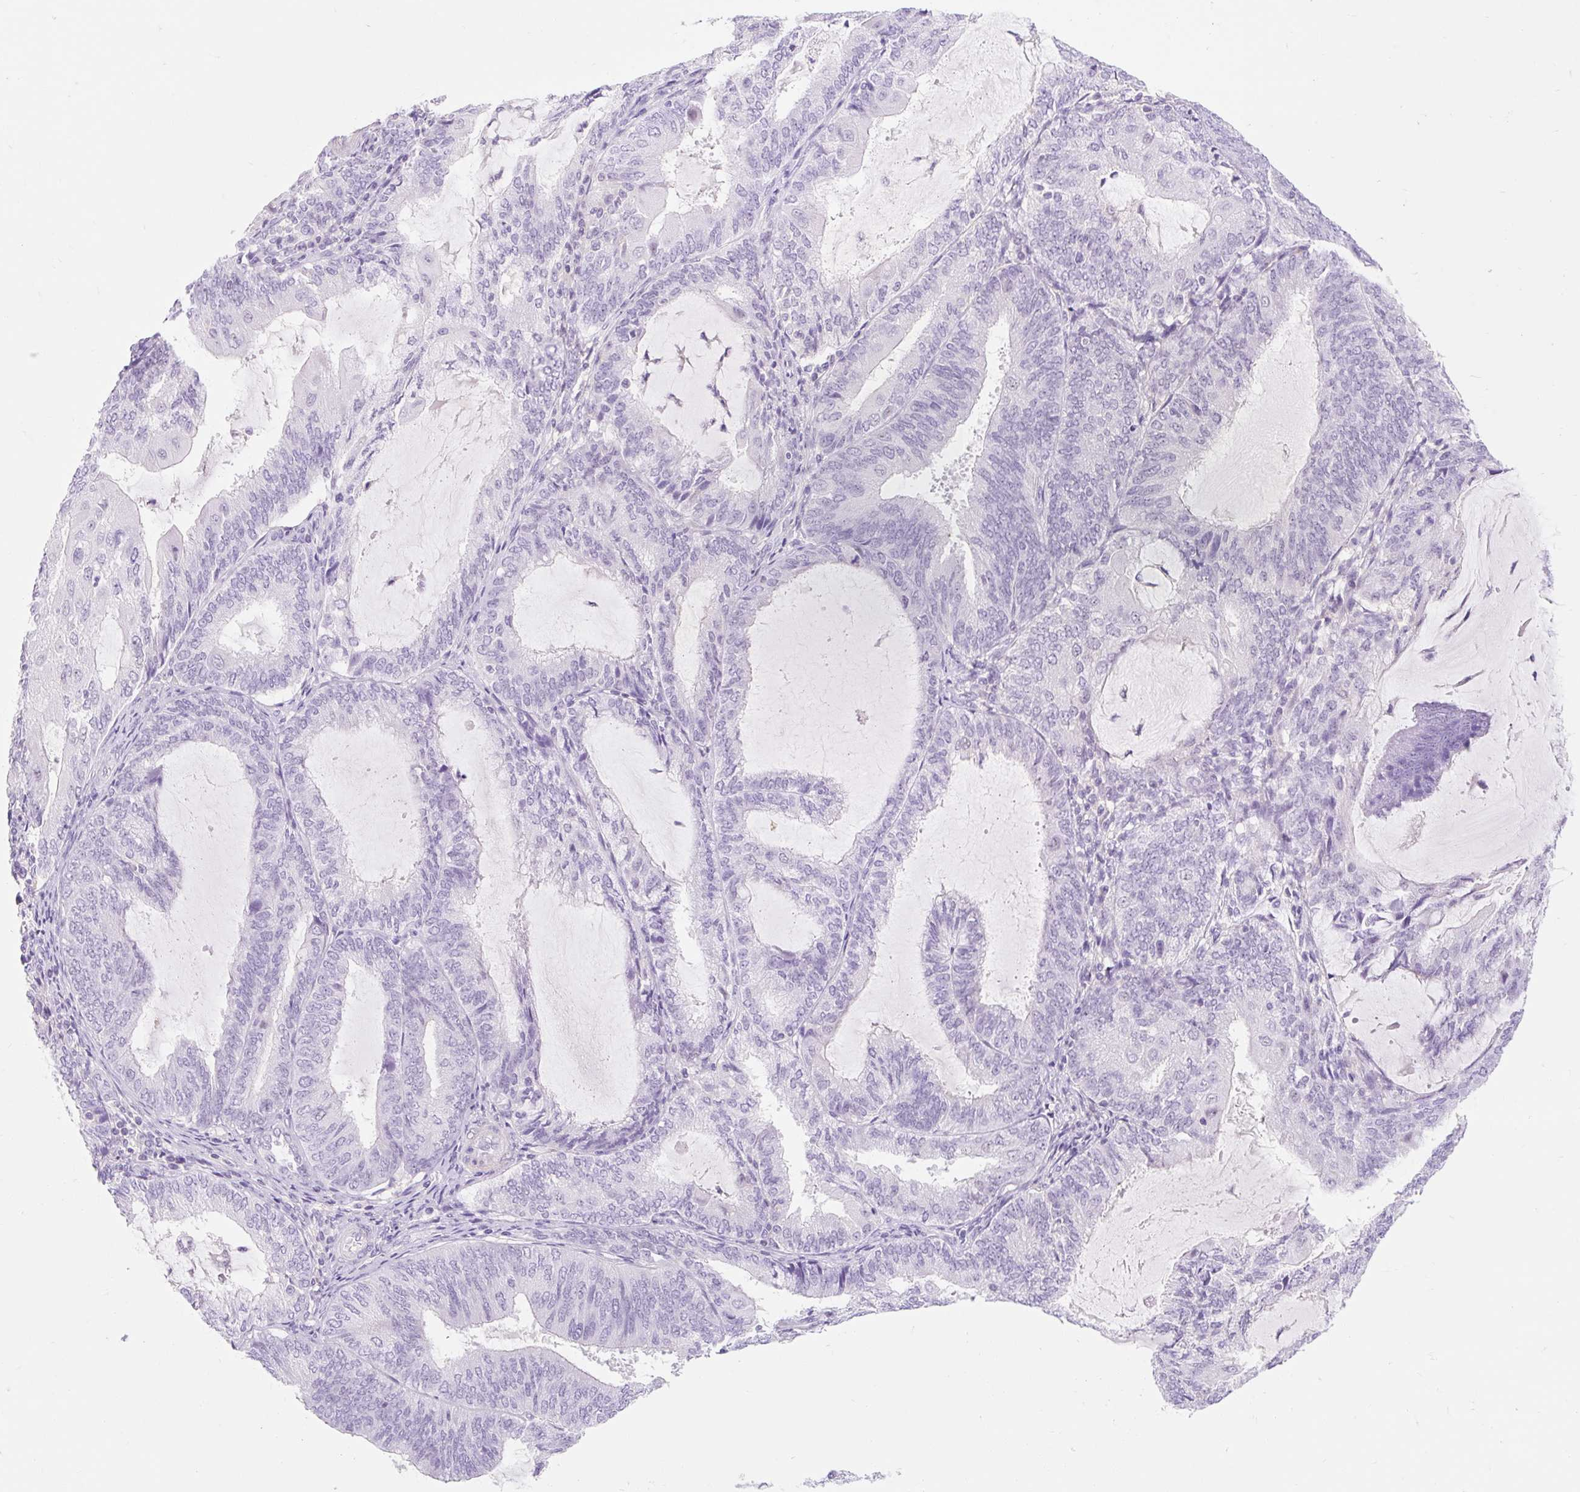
{"staining": {"intensity": "negative", "quantity": "none", "location": "none"}, "tissue": "endometrial cancer", "cell_type": "Tumor cells", "image_type": "cancer", "snomed": [{"axis": "morphology", "description": "Adenocarcinoma, NOS"}, {"axis": "topography", "description": "Endometrium"}], "caption": "Endometrial cancer (adenocarcinoma) was stained to show a protein in brown. There is no significant staining in tumor cells.", "gene": "SLC28A1", "patient": {"sex": "female", "age": 81}}